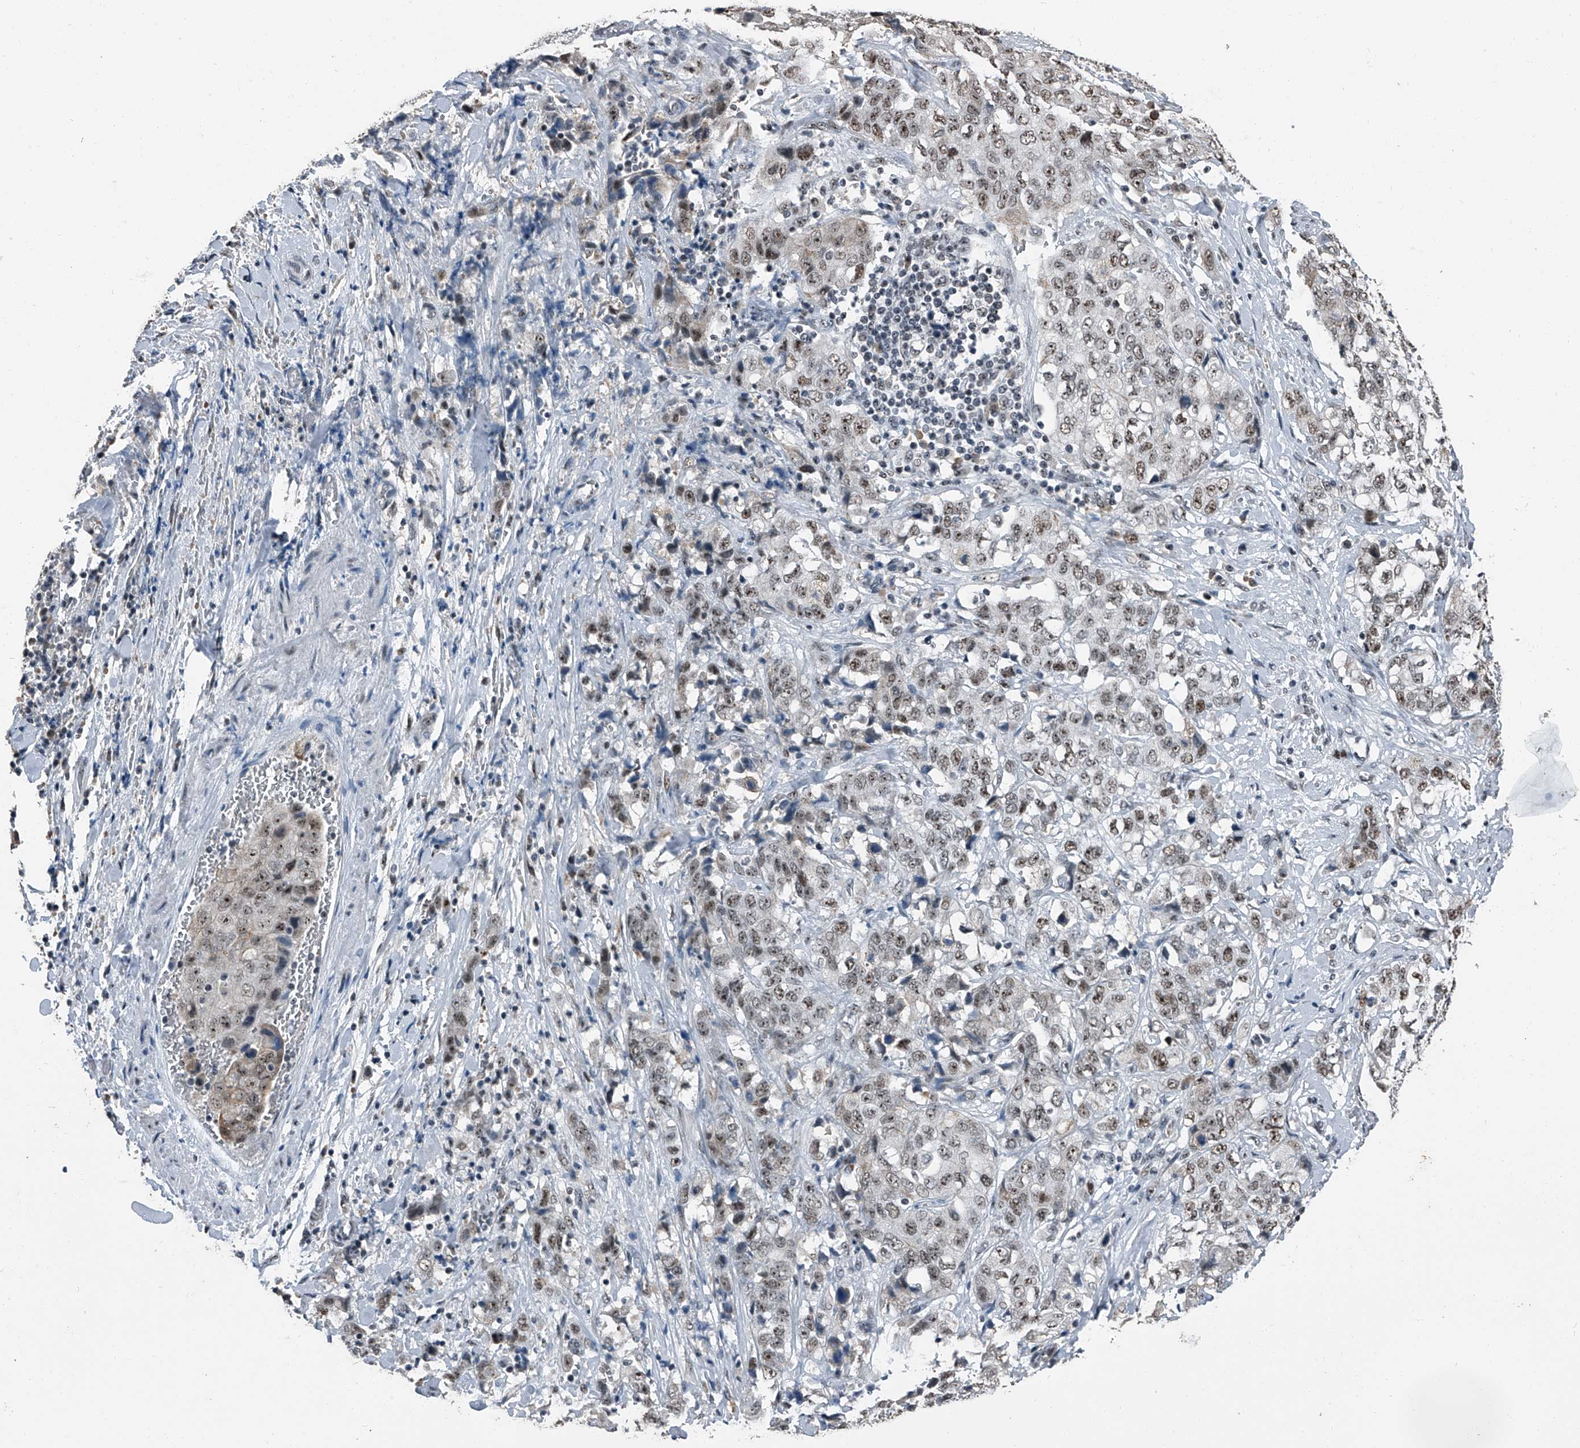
{"staining": {"intensity": "moderate", "quantity": ">75%", "location": "nuclear"}, "tissue": "stomach cancer", "cell_type": "Tumor cells", "image_type": "cancer", "snomed": [{"axis": "morphology", "description": "Adenocarcinoma, NOS"}, {"axis": "topography", "description": "Stomach"}], "caption": "A brown stain labels moderate nuclear positivity of a protein in human stomach cancer (adenocarcinoma) tumor cells.", "gene": "TCOF1", "patient": {"sex": "male", "age": 48}}